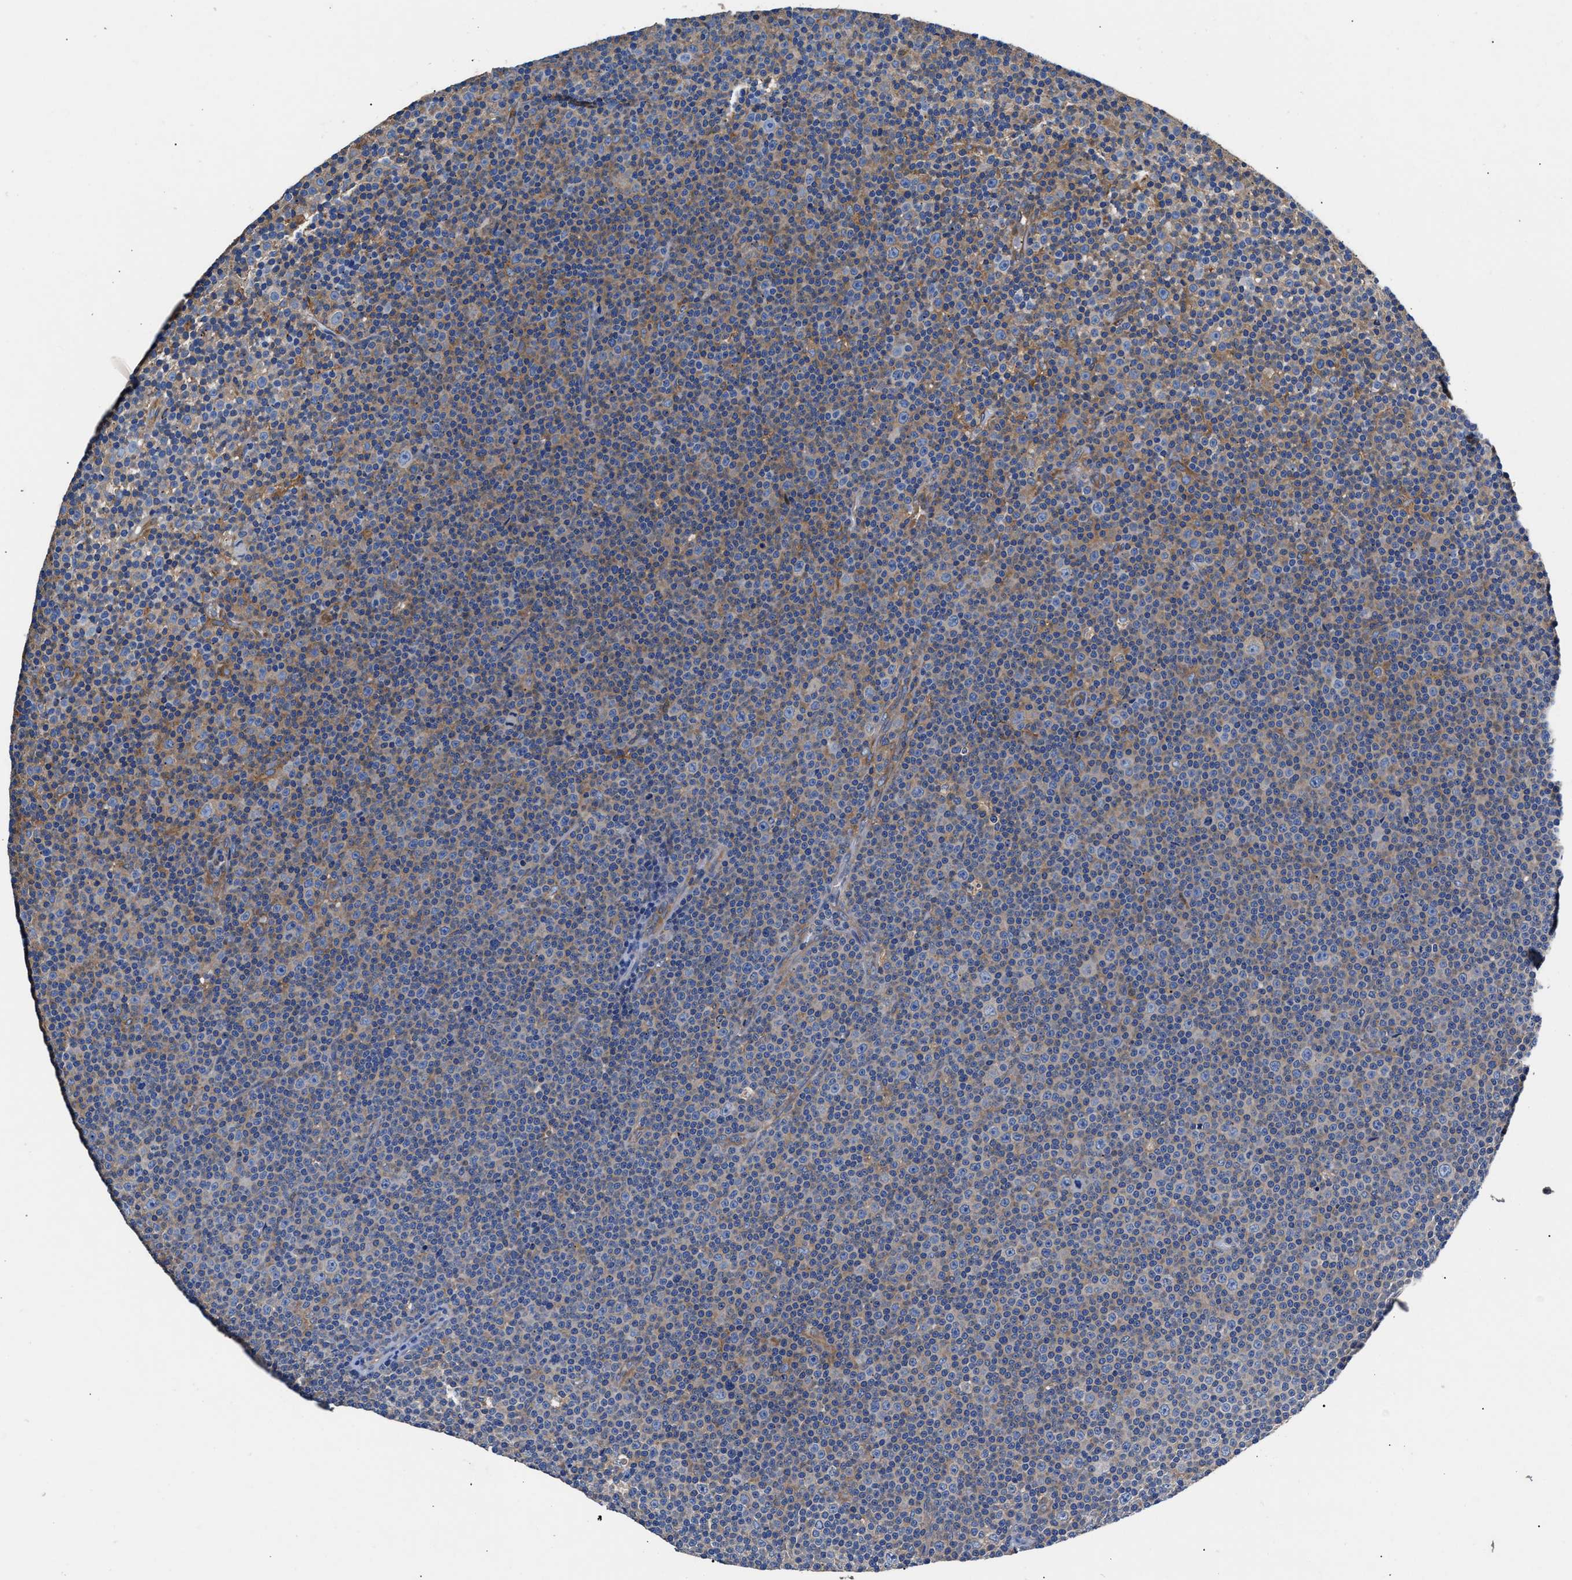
{"staining": {"intensity": "weak", "quantity": "25%-75%", "location": "cytoplasmic/membranous"}, "tissue": "lymphoma", "cell_type": "Tumor cells", "image_type": "cancer", "snomed": [{"axis": "morphology", "description": "Malignant lymphoma, non-Hodgkin's type, Low grade"}, {"axis": "topography", "description": "Lymph node"}], "caption": "Approximately 25%-75% of tumor cells in human lymphoma exhibit weak cytoplasmic/membranous protein expression as visualized by brown immunohistochemical staining.", "gene": "SH3GL1", "patient": {"sex": "female", "age": 67}}